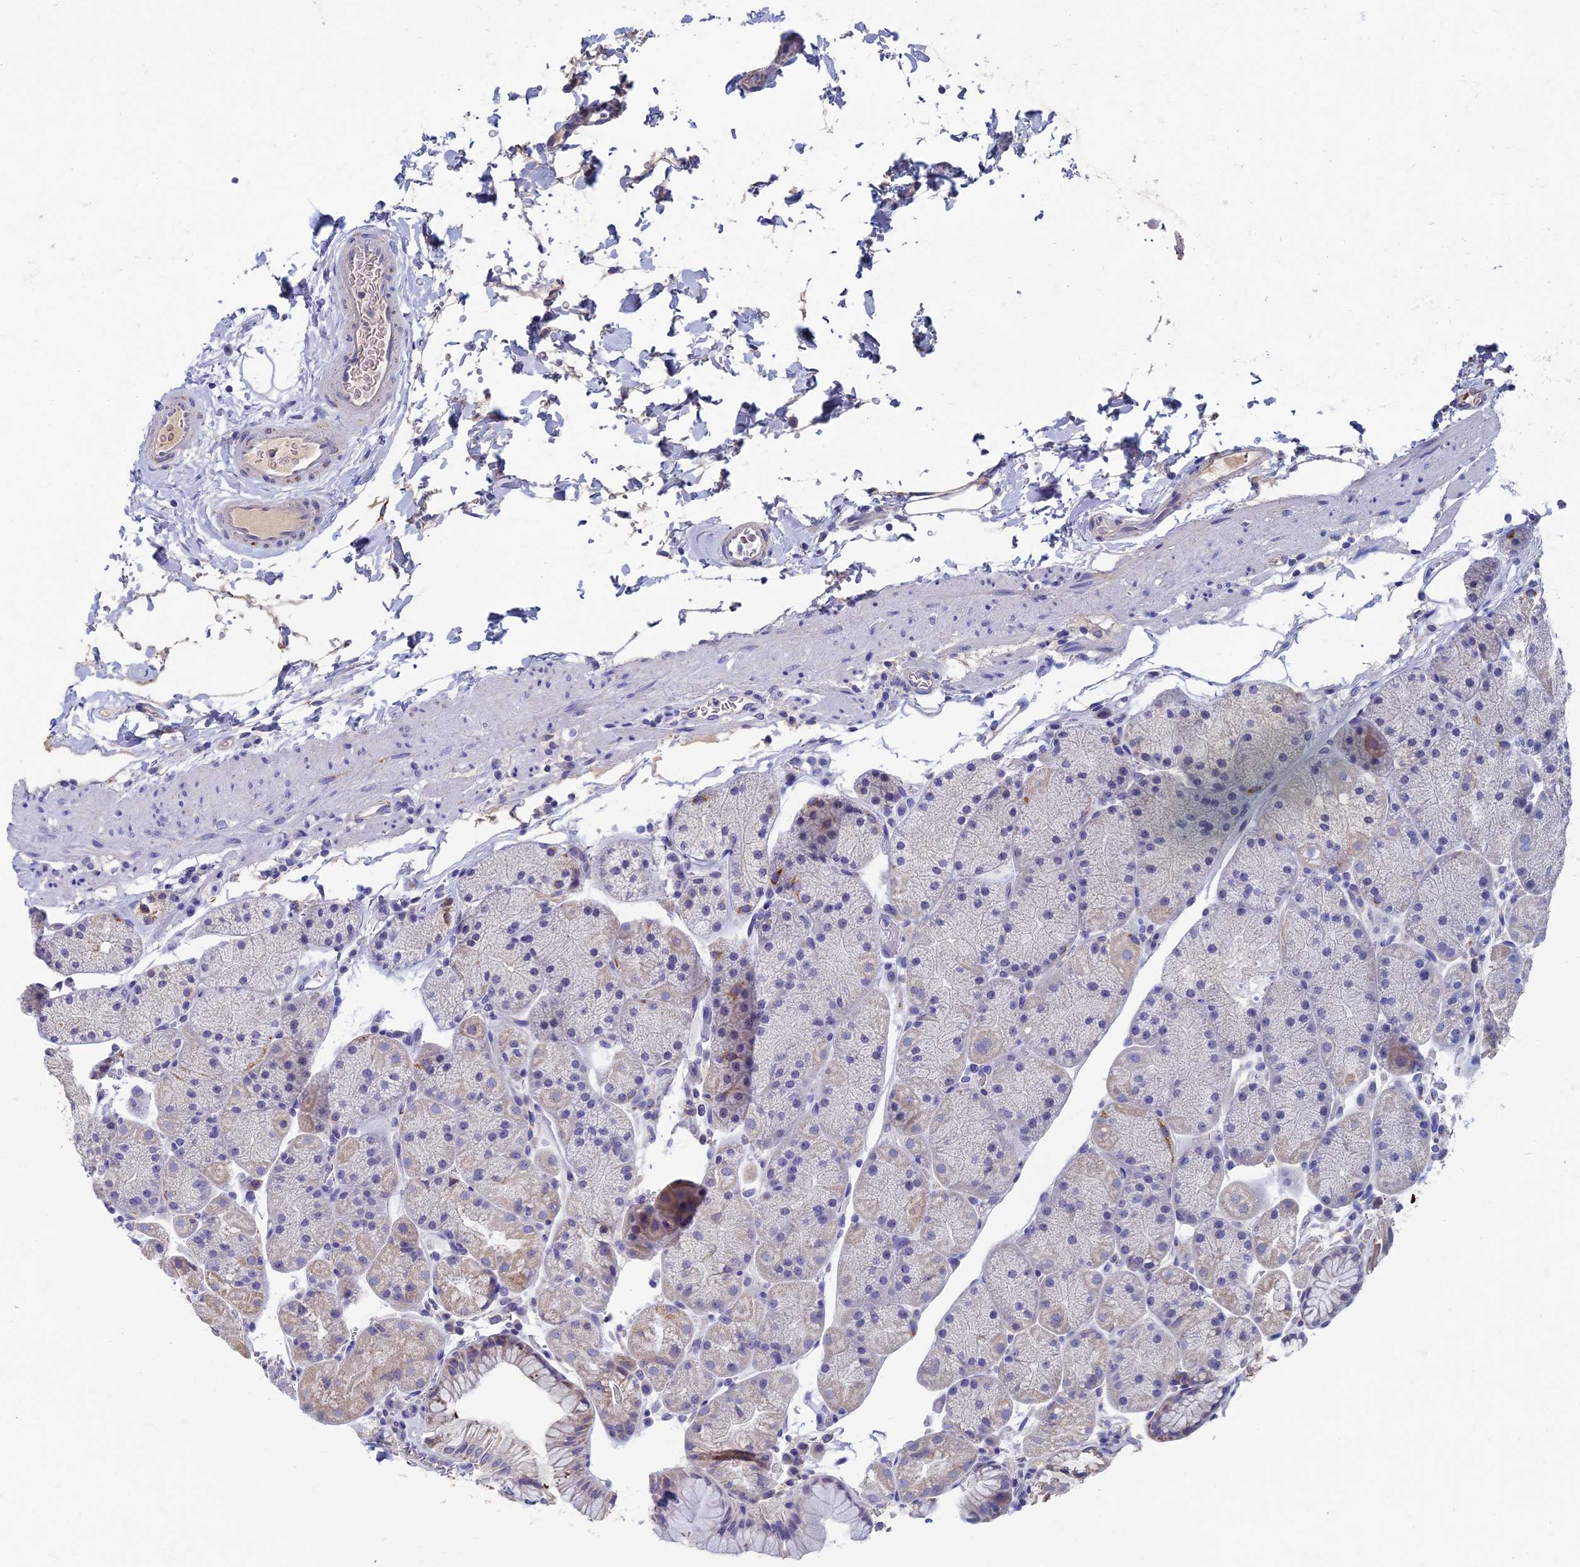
{"staining": {"intensity": "weak", "quantity": "25%-75%", "location": "cytoplasmic/membranous"}, "tissue": "stomach", "cell_type": "Glandular cells", "image_type": "normal", "snomed": [{"axis": "morphology", "description": "Normal tissue, NOS"}, {"axis": "topography", "description": "Stomach, upper"}, {"axis": "topography", "description": "Stomach, lower"}], "caption": "Protein expression by immunohistochemistry (IHC) shows weak cytoplasmic/membranous staining in approximately 25%-75% of glandular cells in unremarkable stomach.", "gene": "OAT", "patient": {"sex": "male", "age": 67}}